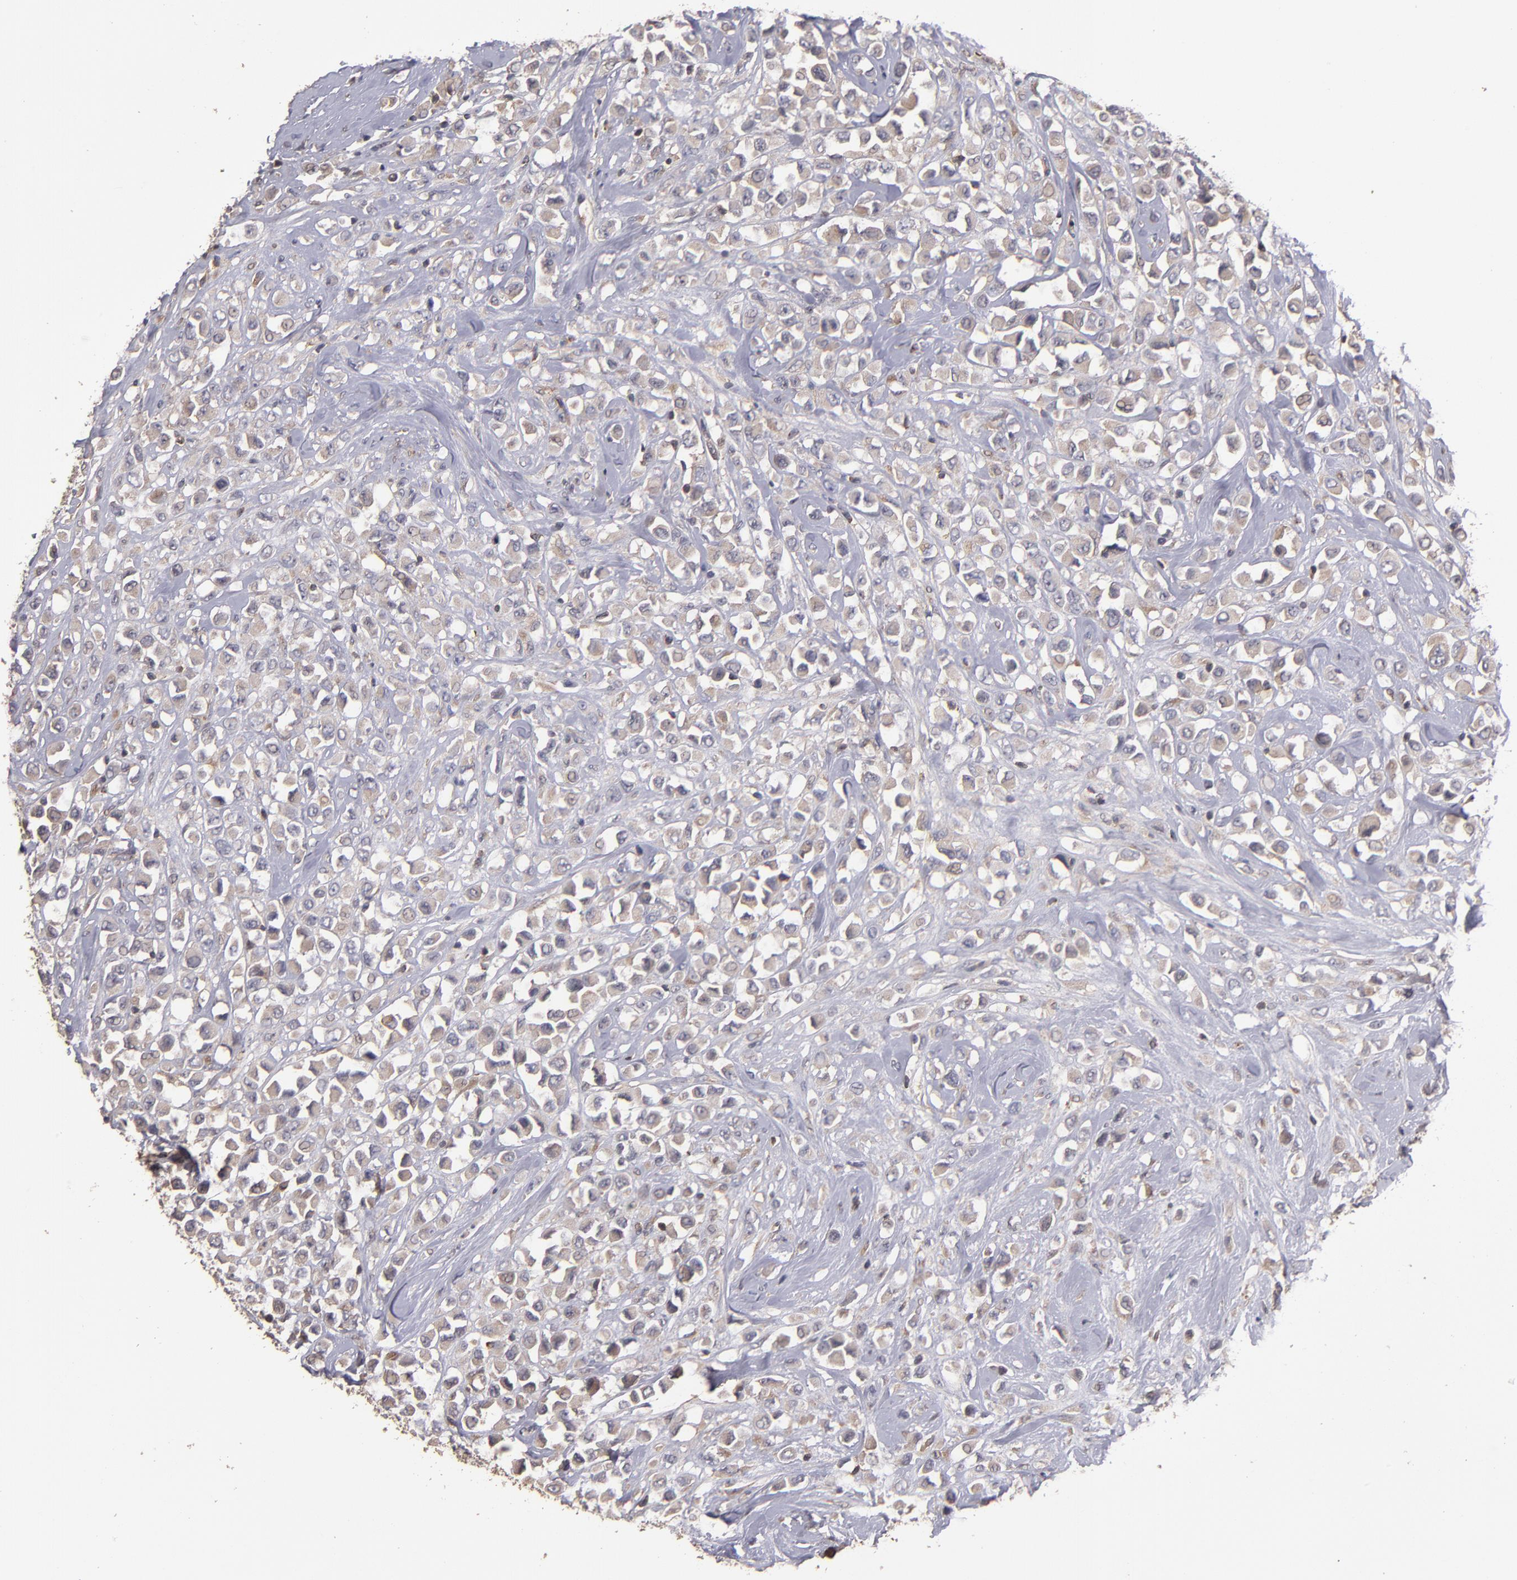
{"staining": {"intensity": "weak", "quantity": ">75%", "location": "cytoplasmic/membranous"}, "tissue": "breast cancer", "cell_type": "Tumor cells", "image_type": "cancer", "snomed": [{"axis": "morphology", "description": "Duct carcinoma"}, {"axis": "topography", "description": "Breast"}], "caption": "DAB immunohistochemical staining of human breast cancer reveals weak cytoplasmic/membranous protein expression in approximately >75% of tumor cells.", "gene": "NF2", "patient": {"sex": "female", "age": 61}}